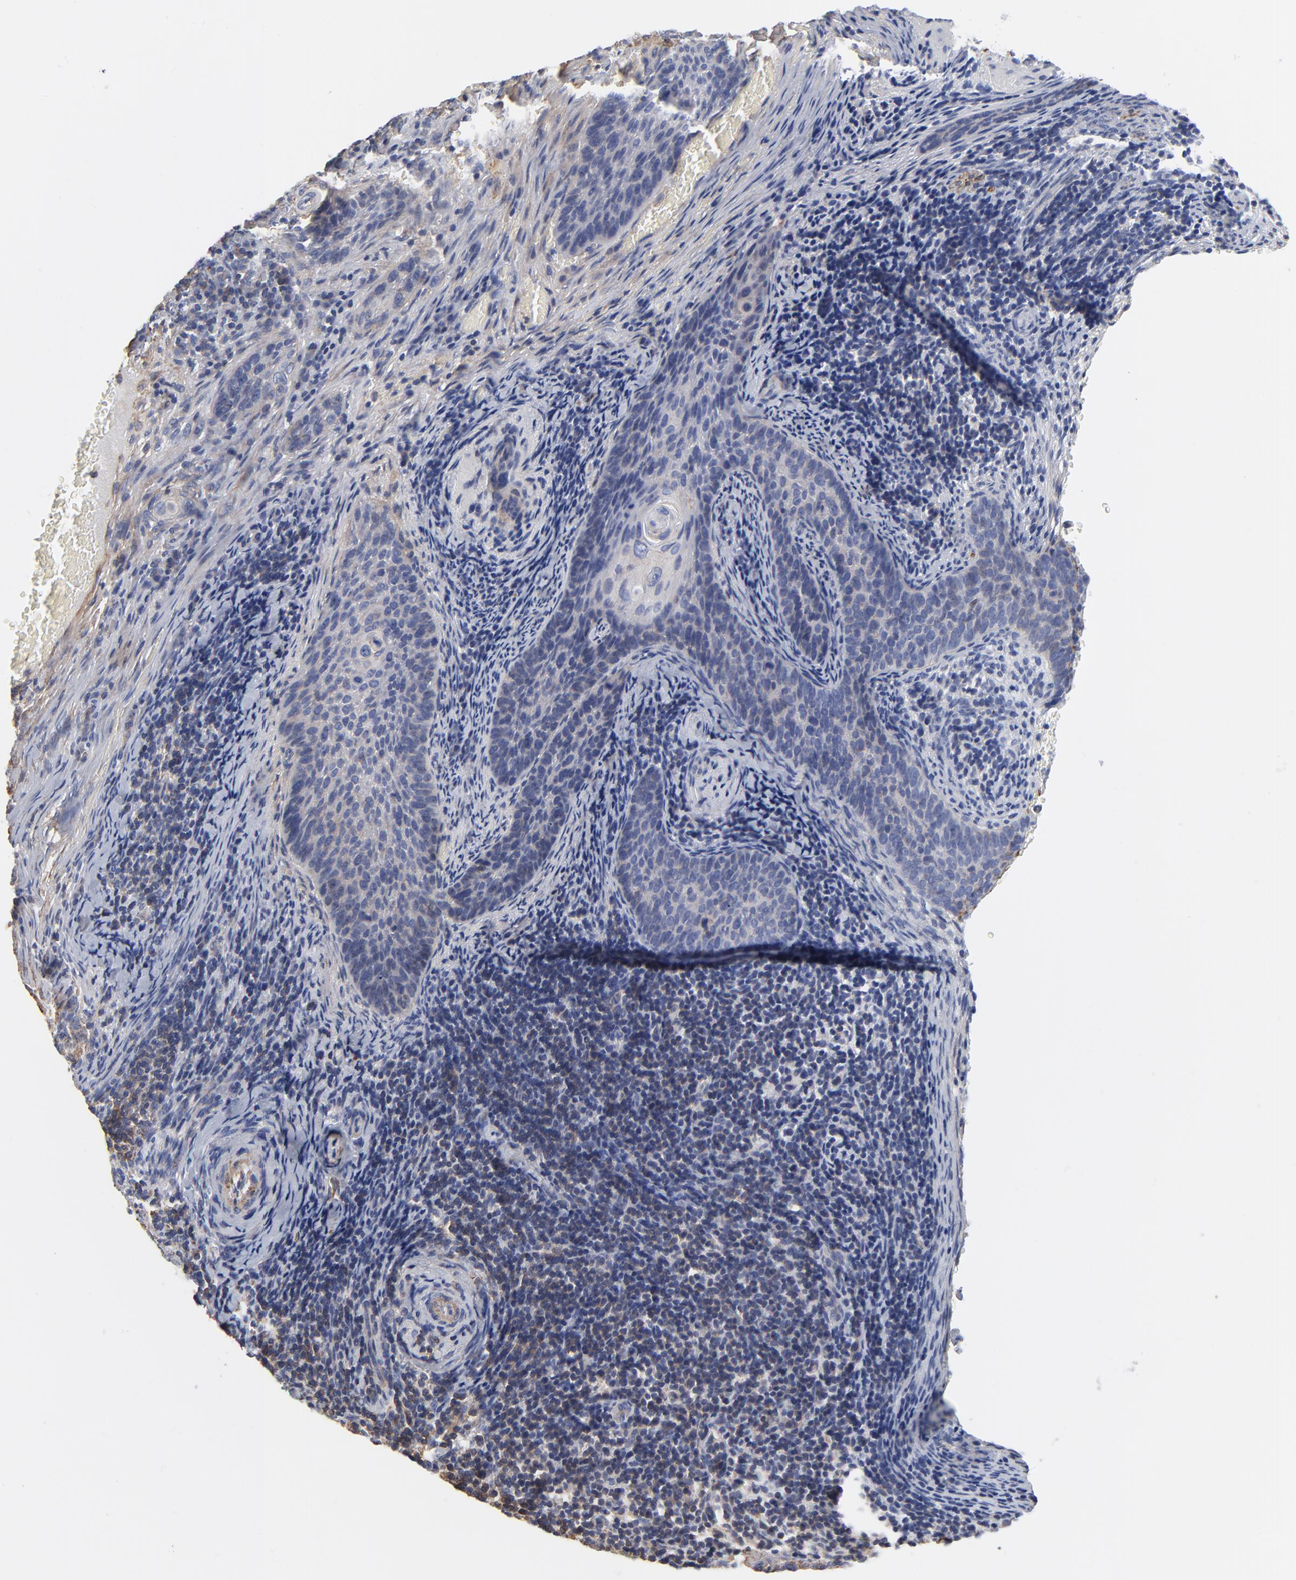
{"staining": {"intensity": "weak", "quantity": "25%-75%", "location": "cytoplasmic/membranous"}, "tissue": "cervical cancer", "cell_type": "Tumor cells", "image_type": "cancer", "snomed": [{"axis": "morphology", "description": "Squamous cell carcinoma, NOS"}, {"axis": "topography", "description": "Cervix"}], "caption": "A histopathology image showing weak cytoplasmic/membranous staining in about 25%-75% of tumor cells in cervical squamous cell carcinoma, as visualized by brown immunohistochemical staining.", "gene": "ACTA2", "patient": {"sex": "female", "age": 33}}